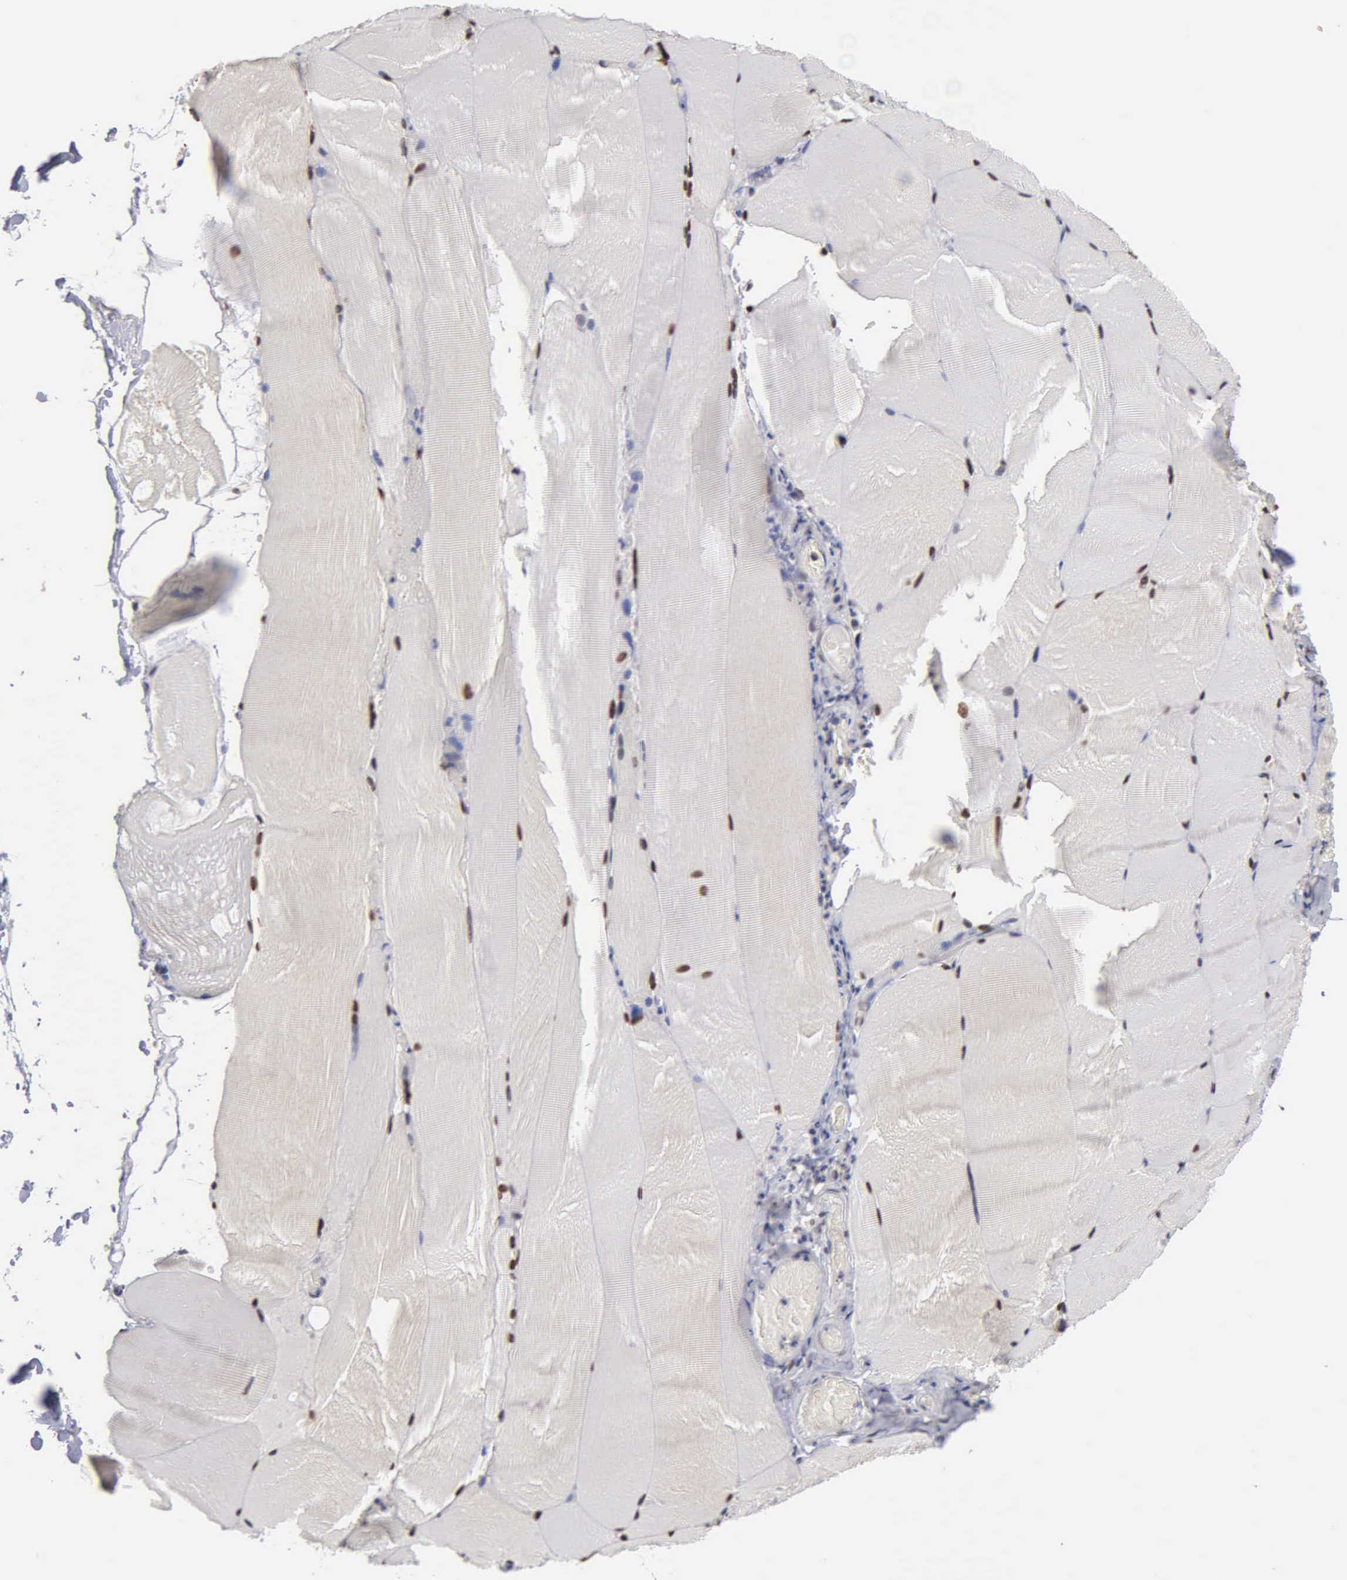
{"staining": {"intensity": "strong", "quantity": ">75%", "location": "nuclear"}, "tissue": "skeletal muscle", "cell_type": "Myocytes", "image_type": "normal", "snomed": [{"axis": "morphology", "description": "Normal tissue, NOS"}, {"axis": "topography", "description": "Skeletal muscle"}], "caption": "Immunohistochemical staining of unremarkable human skeletal muscle displays >75% levels of strong nuclear protein staining in about >75% of myocytes. (Brightfield microscopy of DAB IHC at high magnification).", "gene": "CCNG1", "patient": {"sex": "male", "age": 71}}